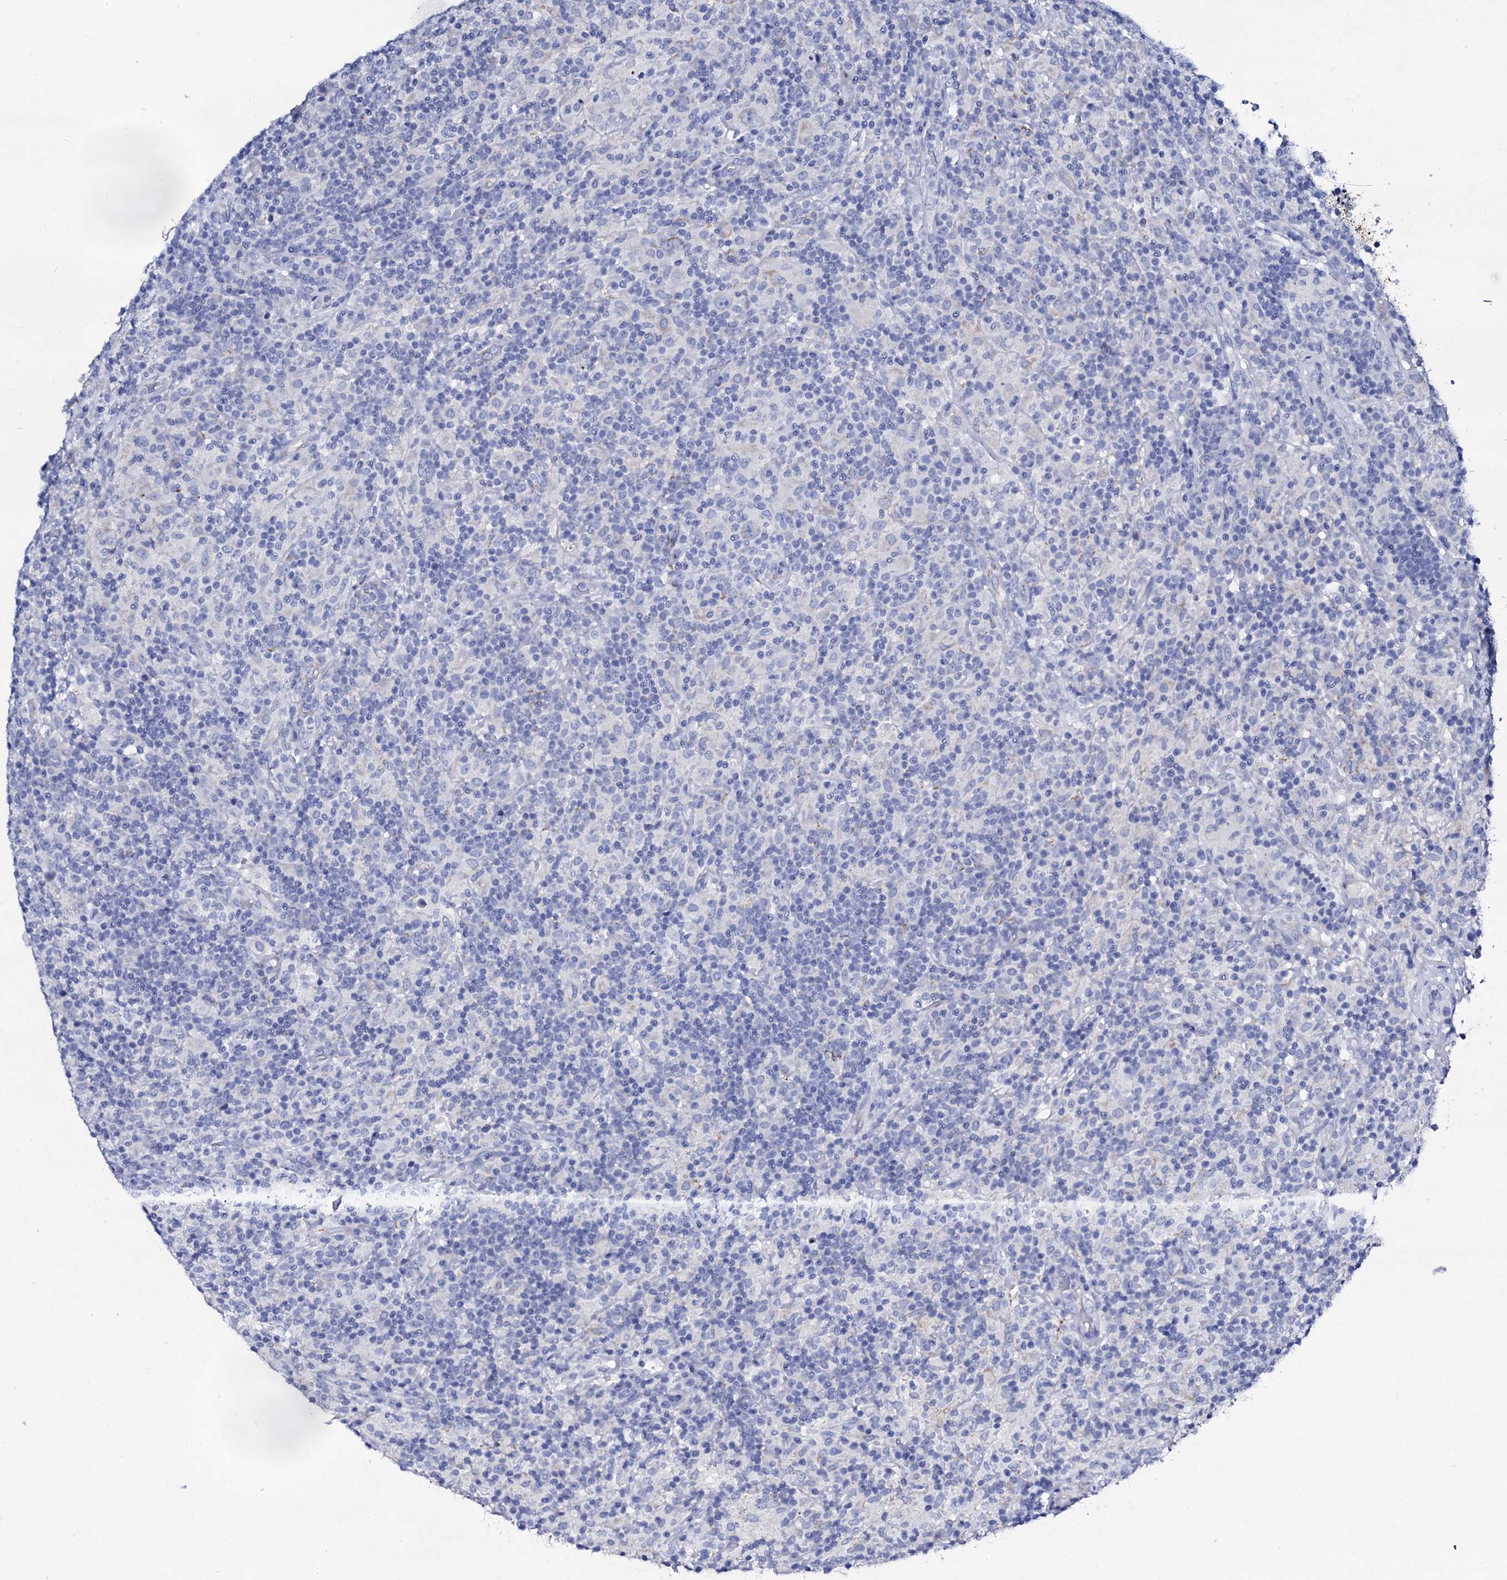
{"staining": {"intensity": "negative", "quantity": "none", "location": "none"}, "tissue": "lymphoma", "cell_type": "Tumor cells", "image_type": "cancer", "snomed": [{"axis": "morphology", "description": "Hodgkin's disease, NOS"}, {"axis": "topography", "description": "Lymph node"}], "caption": "Lymphoma was stained to show a protein in brown. There is no significant positivity in tumor cells. Brightfield microscopy of immunohistochemistry (IHC) stained with DAB (3,3'-diaminobenzidine) (brown) and hematoxylin (blue), captured at high magnification.", "gene": "FBXL16", "patient": {"sex": "male", "age": 70}}